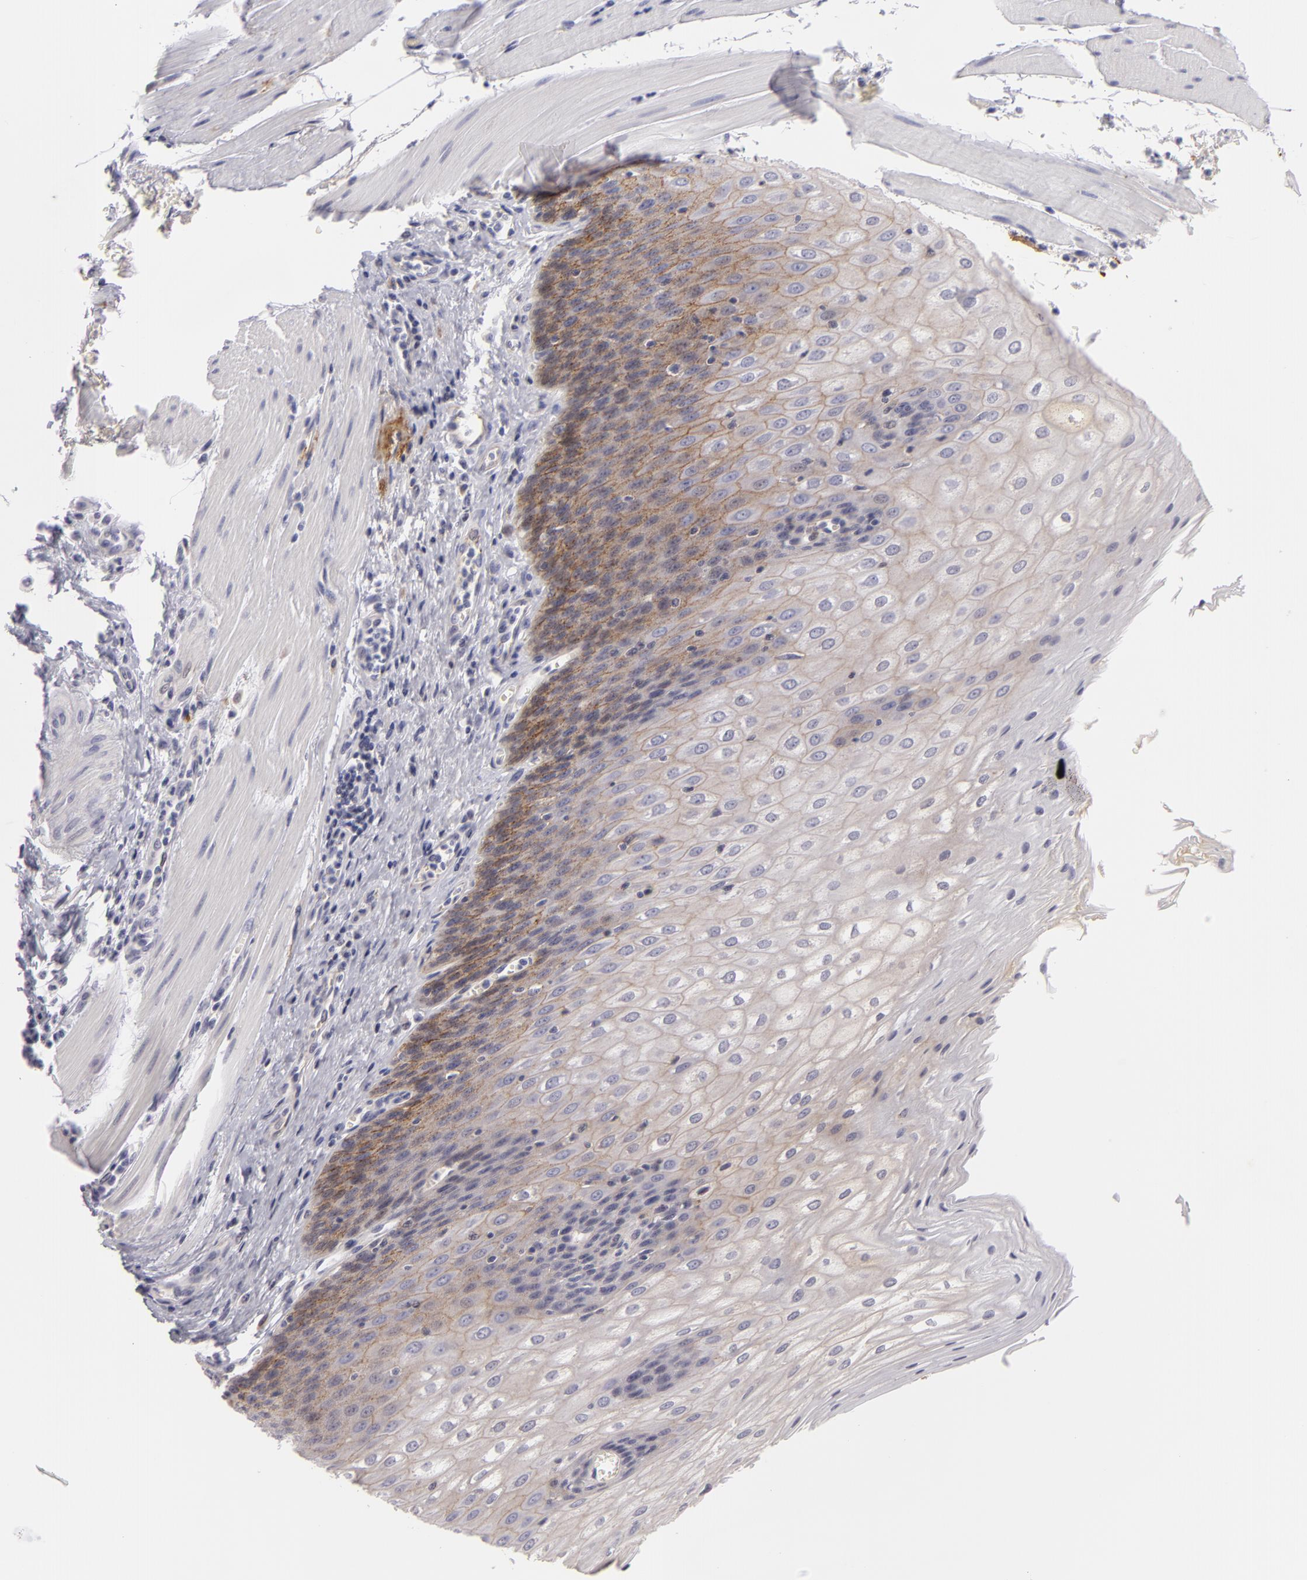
{"staining": {"intensity": "moderate", "quantity": "25%-75%", "location": "cytoplasmic/membranous"}, "tissue": "esophagus", "cell_type": "Squamous epithelial cells", "image_type": "normal", "snomed": [{"axis": "morphology", "description": "Normal tissue, NOS"}, {"axis": "topography", "description": "Esophagus"}], "caption": "Immunohistochemistry (IHC) image of benign esophagus stained for a protein (brown), which demonstrates medium levels of moderate cytoplasmic/membranous positivity in approximately 25%-75% of squamous epithelial cells.", "gene": "CTNNB1", "patient": {"sex": "female", "age": 61}}